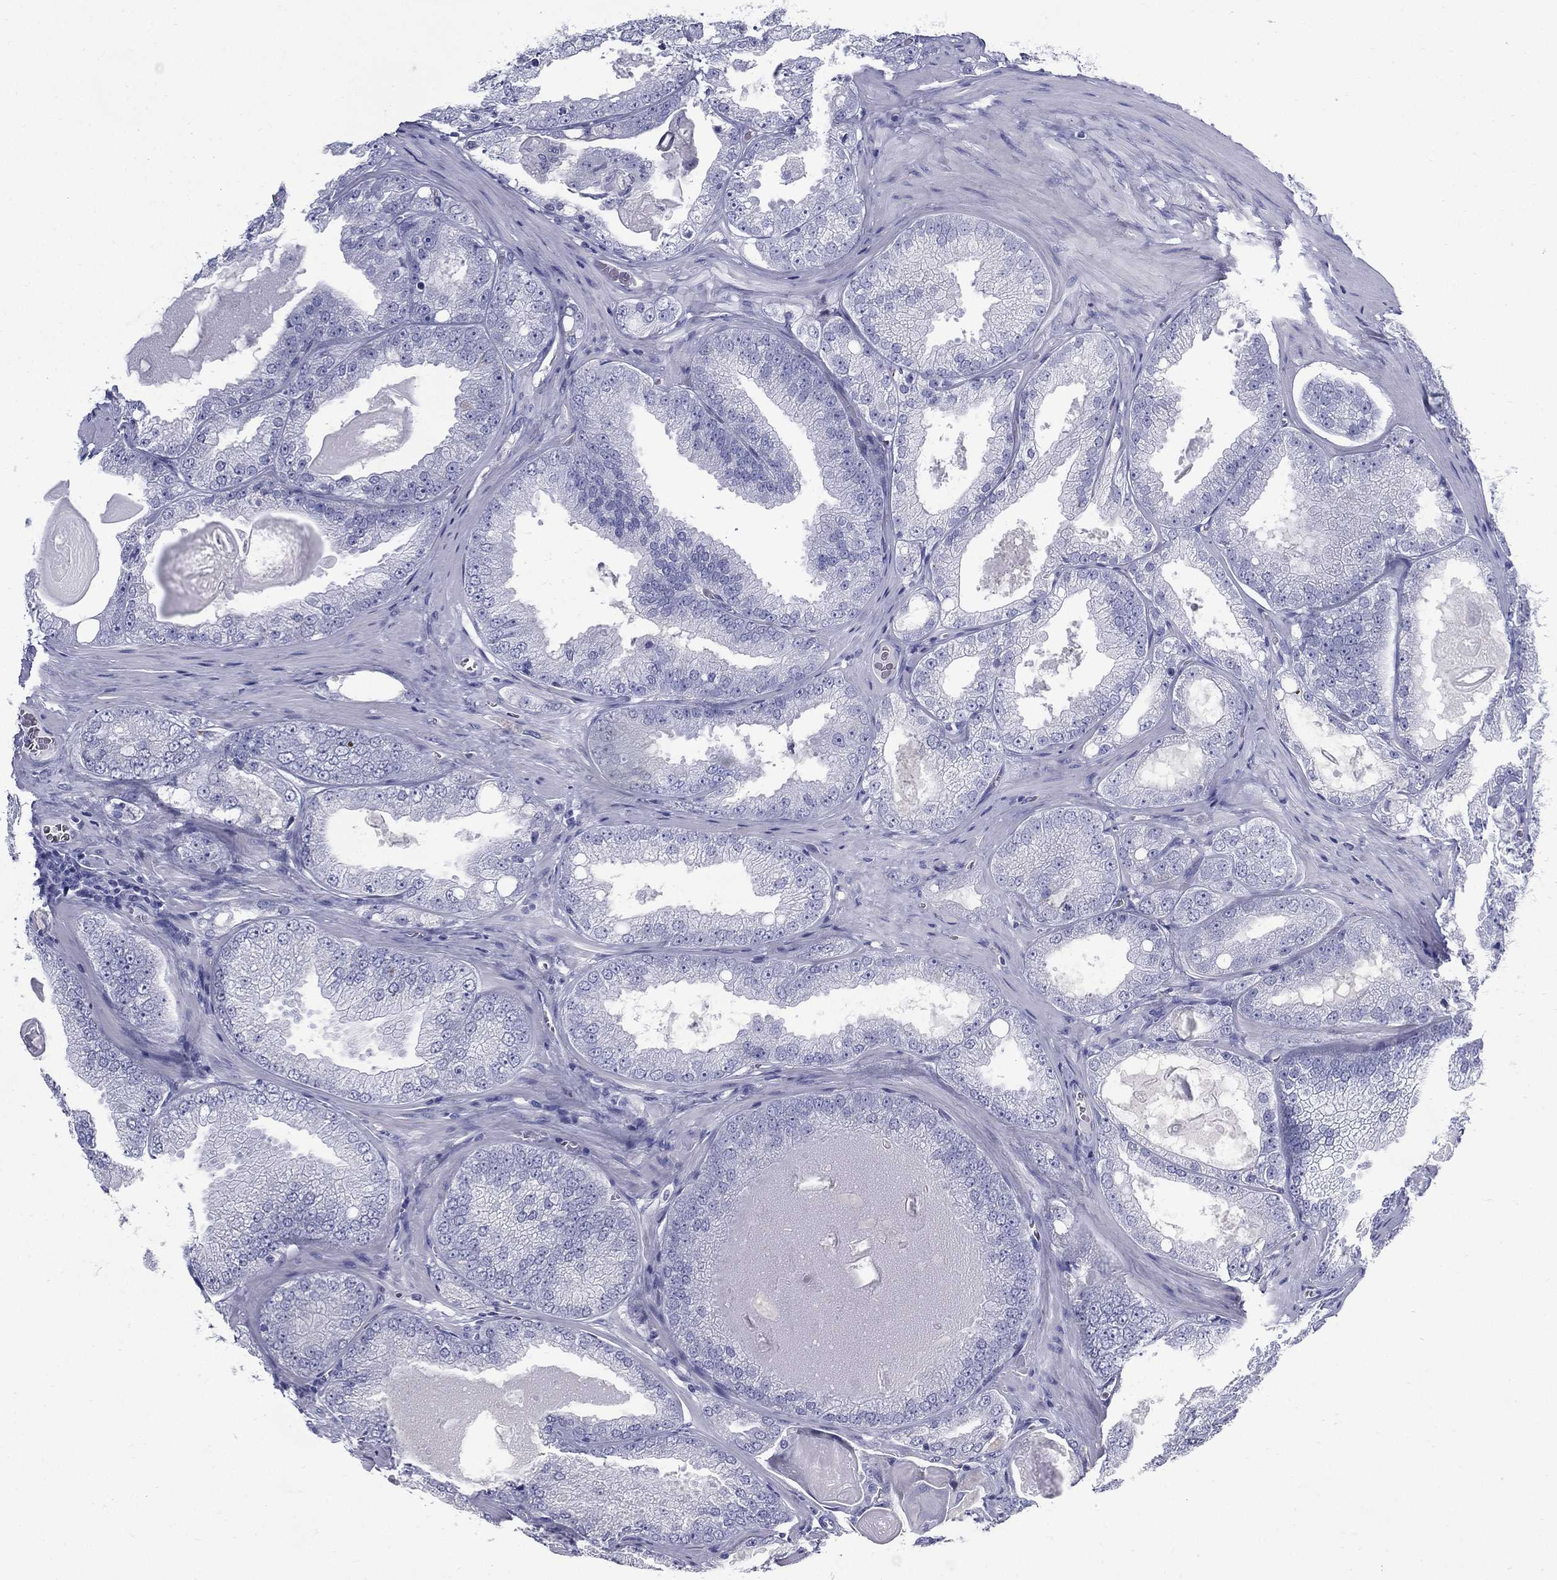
{"staining": {"intensity": "negative", "quantity": "none", "location": "none"}, "tissue": "prostate cancer", "cell_type": "Tumor cells", "image_type": "cancer", "snomed": [{"axis": "morphology", "description": "Adenocarcinoma, Low grade"}, {"axis": "topography", "description": "Prostate"}], "caption": "The photomicrograph reveals no staining of tumor cells in prostate adenocarcinoma (low-grade).", "gene": "KIF2C", "patient": {"sex": "male", "age": 72}}